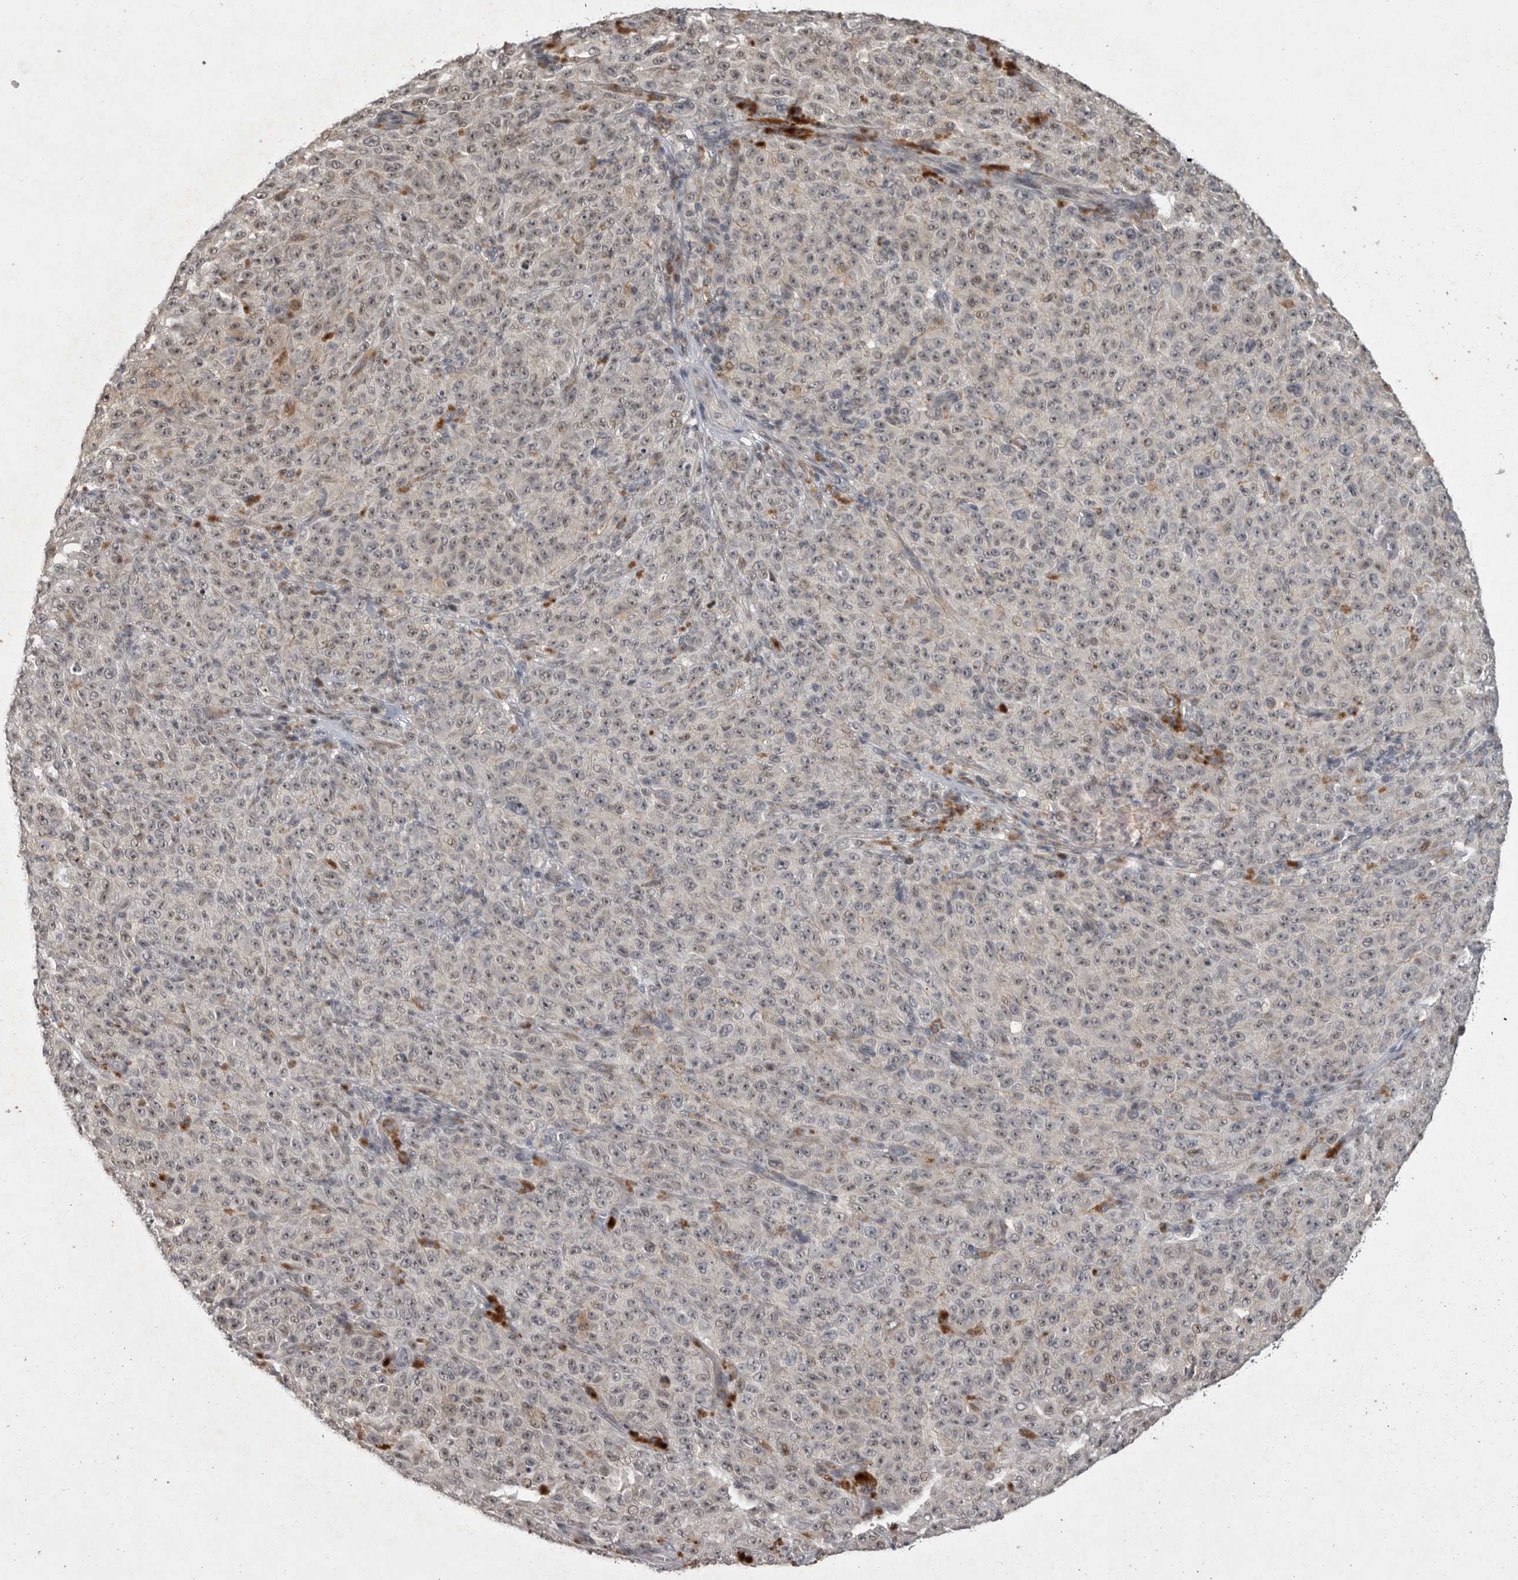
{"staining": {"intensity": "negative", "quantity": "none", "location": "none"}, "tissue": "melanoma", "cell_type": "Tumor cells", "image_type": "cancer", "snomed": [{"axis": "morphology", "description": "Malignant melanoma, NOS"}, {"axis": "topography", "description": "Skin"}], "caption": "Human malignant melanoma stained for a protein using immunohistochemistry (IHC) demonstrates no expression in tumor cells.", "gene": "MAN2A1", "patient": {"sex": "female", "age": 82}}